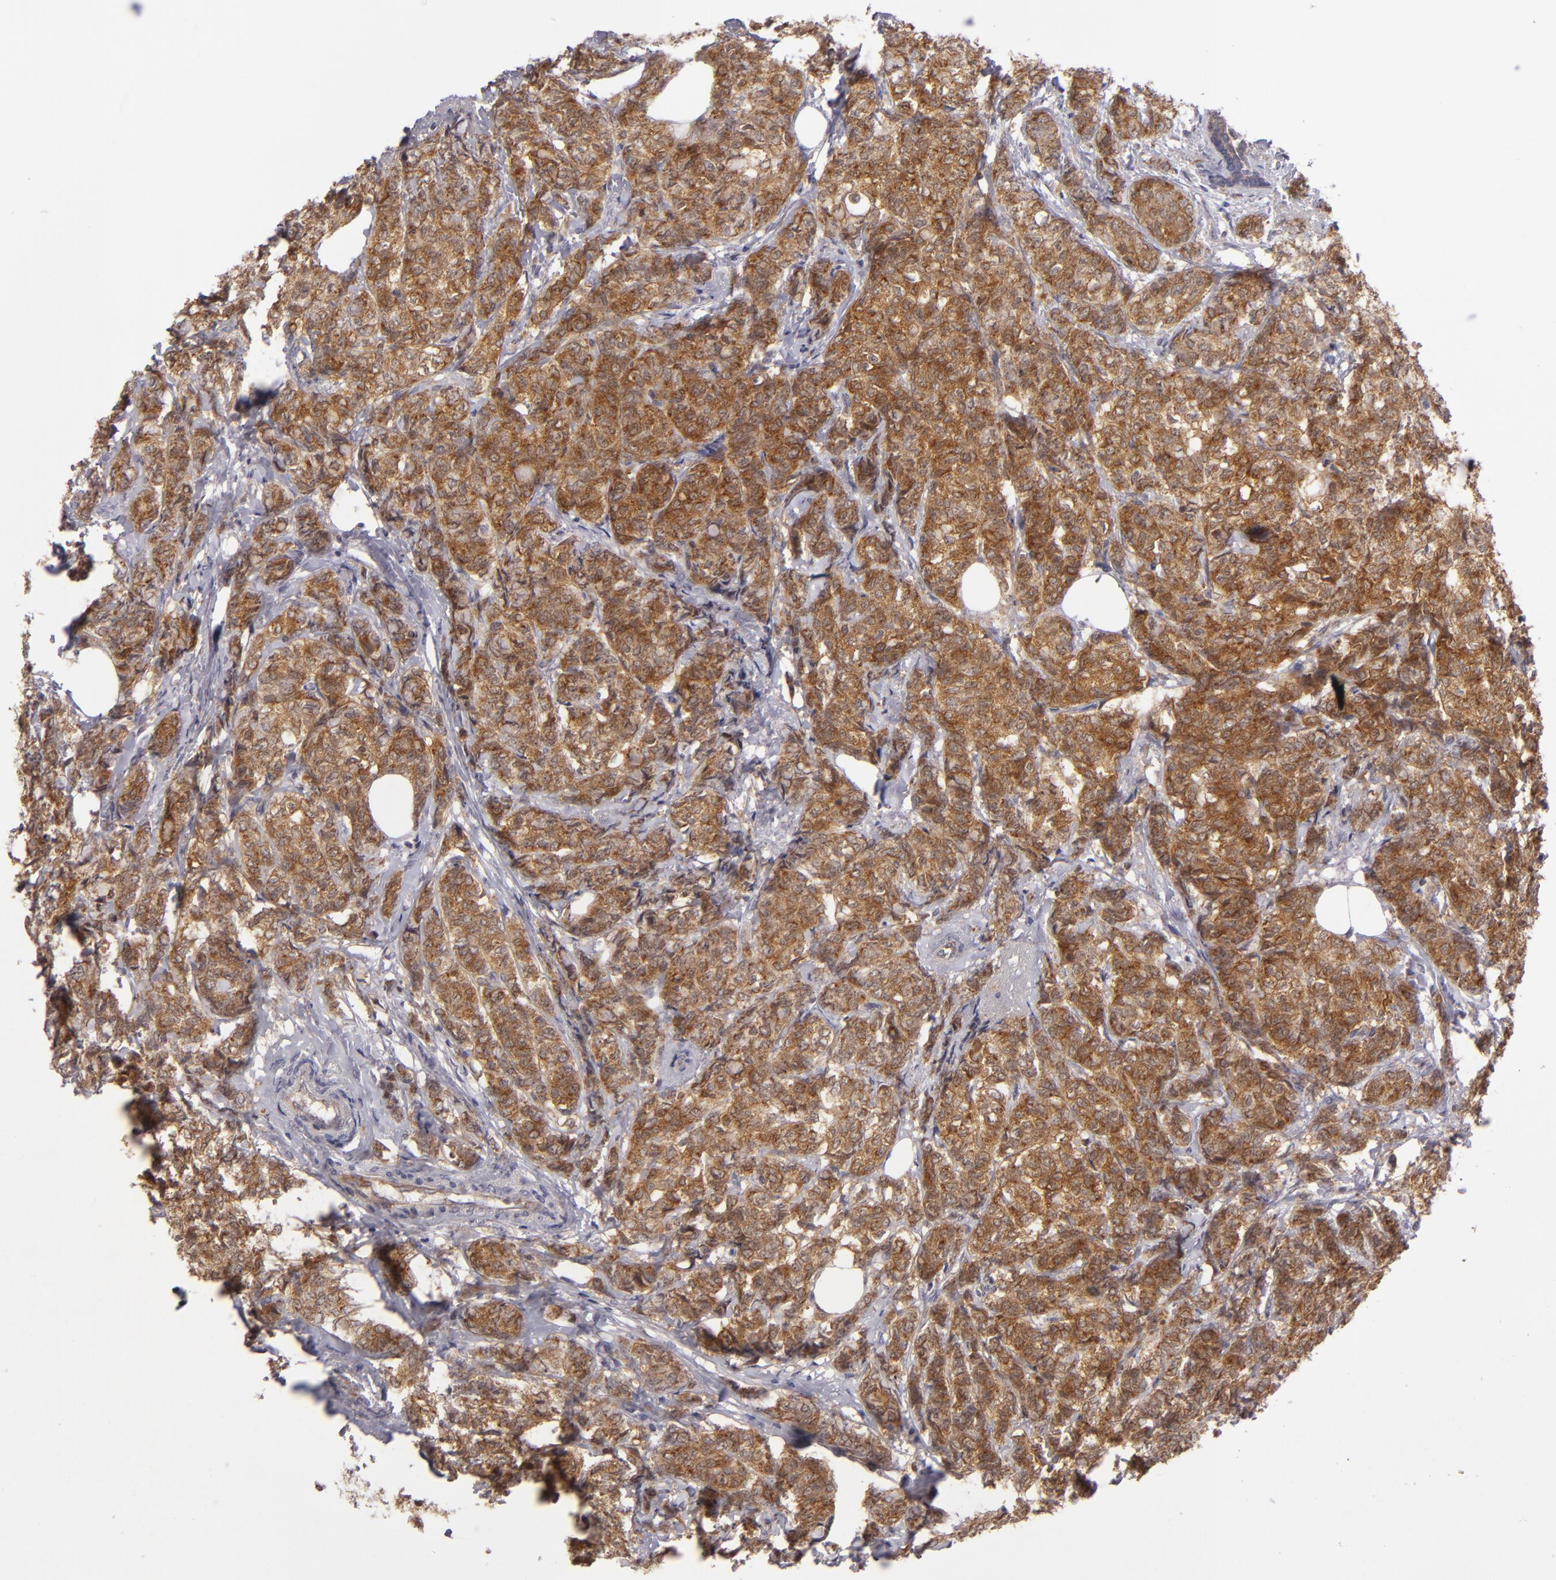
{"staining": {"intensity": "strong", "quantity": ">75%", "location": "cytoplasmic/membranous"}, "tissue": "breast cancer", "cell_type": "Tumor cells", "image_type": "cancer", "snomed": [{"axis": "morphology", "description": "Lobular carcinoma"}, {"axis": "topography", "description": "Breast"}], "caption": "Protein expression analysis of human breast cancer reveals strong cytoplasmic/membranous expression in about >75% of tumor cells.", "gene": "SH2D4A", "patient": {"sex": "female", "age": 60}}